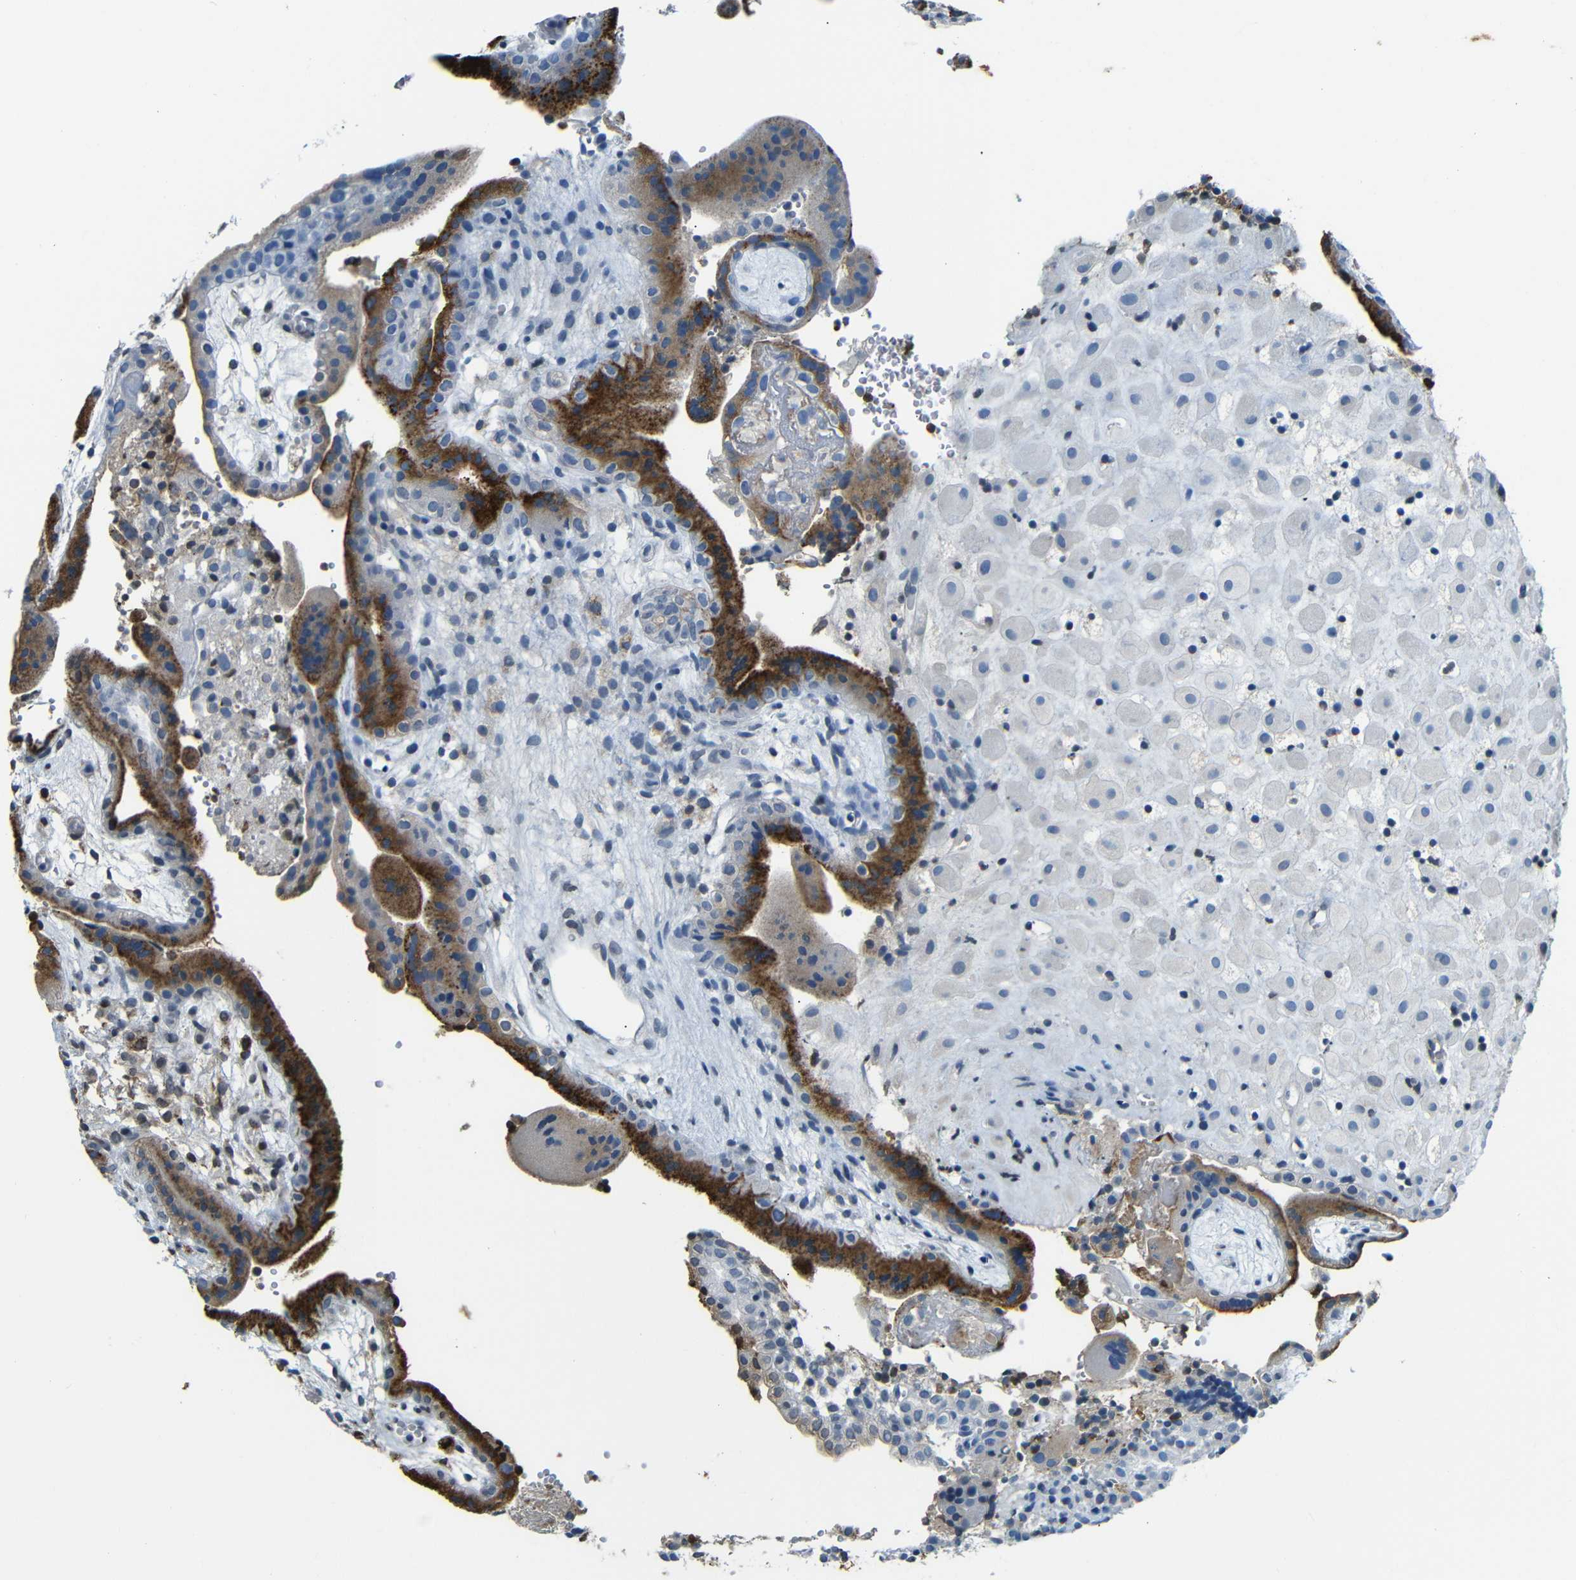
{"staining": {"intensity": "negative", "quantity": "none", "location": "none"}, "tissue": "placenta", "cell_type": "Decidual cells", "image_type": "normal", "snomed": [{"axis": "morphology", "description": "Normal tissue, NOS"}, {"axis": "topography", "description": "Placenta"}], "caption": "IHC micrograph of unremarkable human placenta stained for a protein (brown), which demonstrates no positivity in decidual cells. The staining was performed using DAB to visualize the protein expression in brown, while the nuclei were stained in blue with hematoxylin (Magnification: 20x).", "gene": "SERPINA1", "patient": {"sex": "female", "age": 18}}